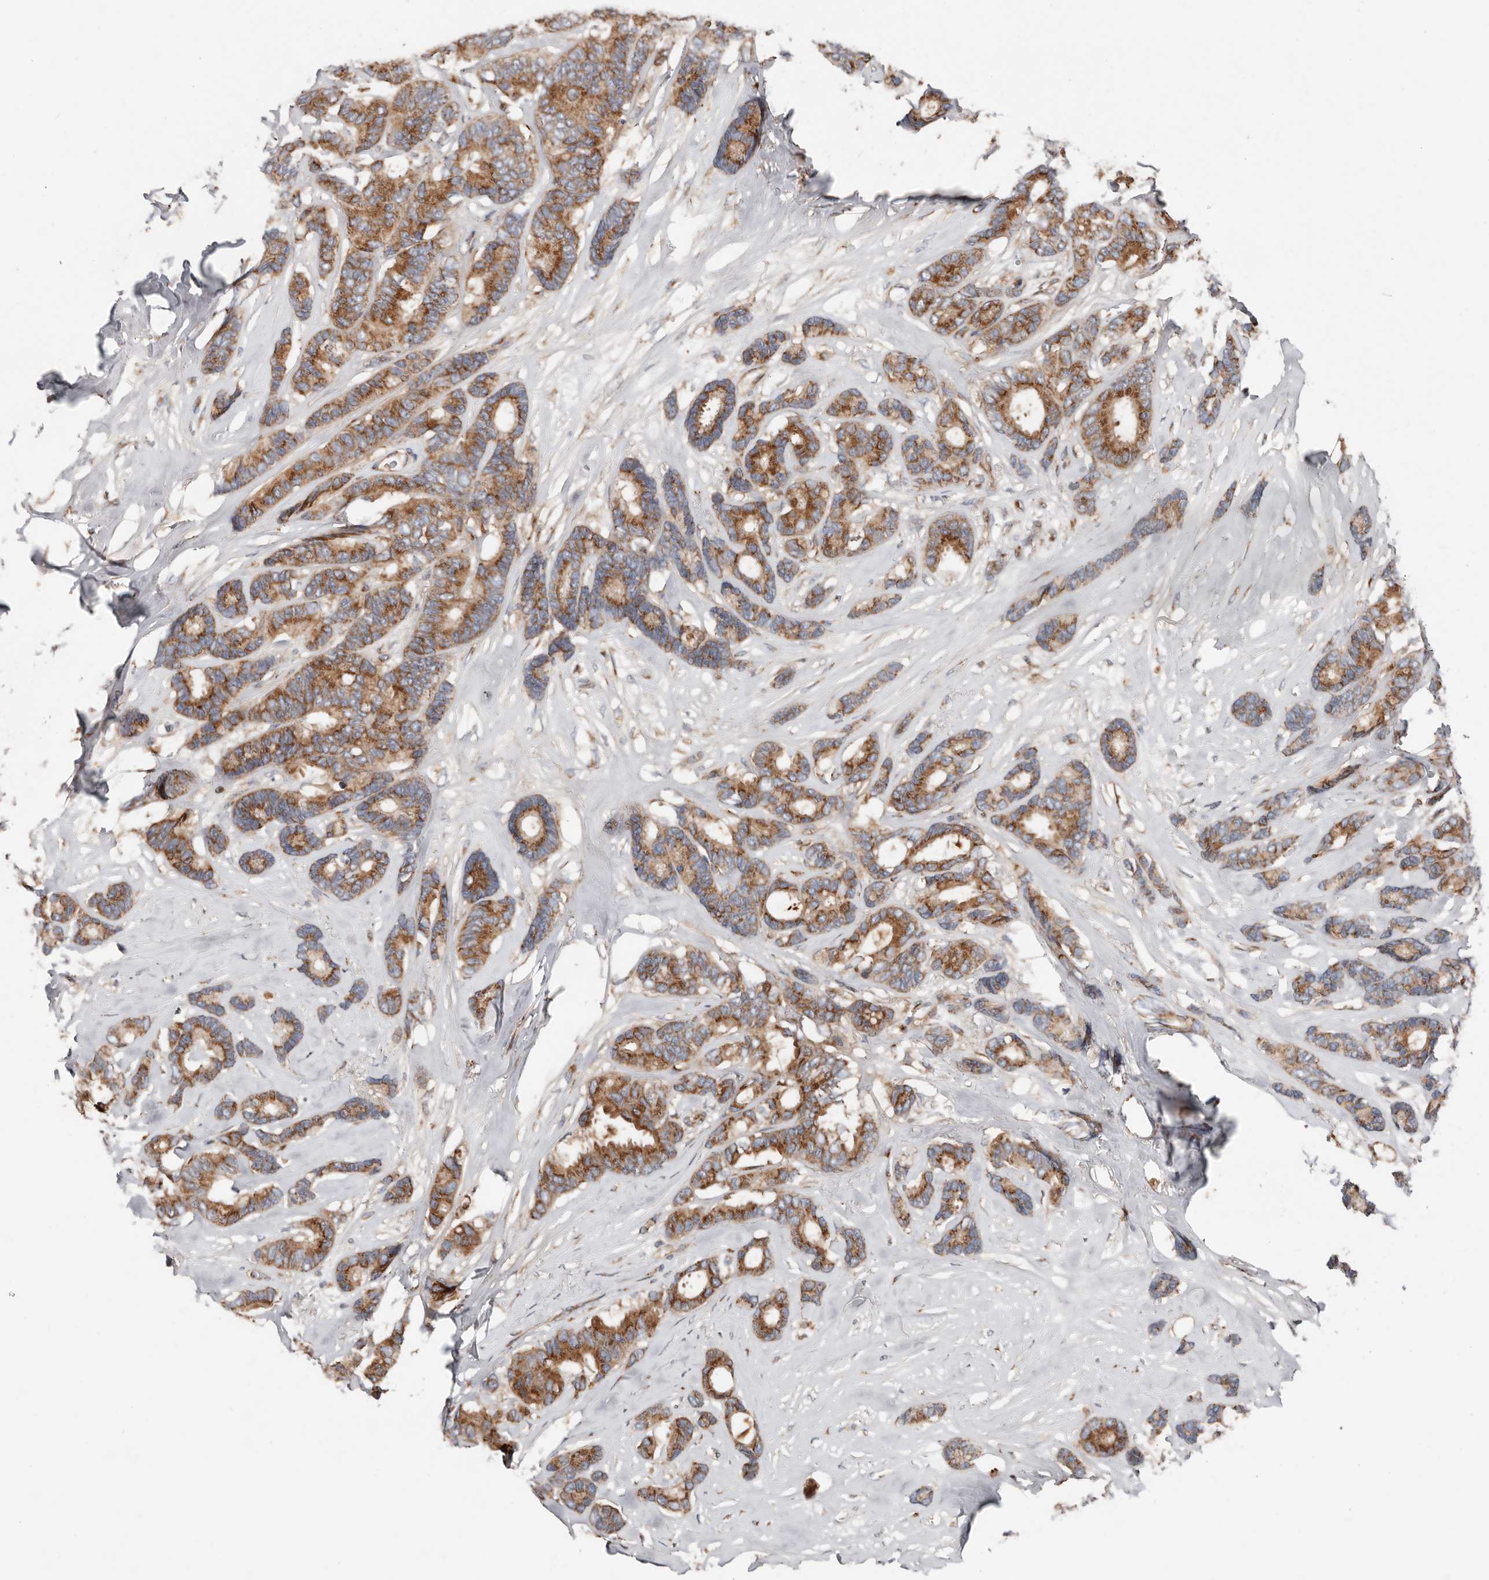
{"staining": {"intensity": "moderate", "quantity": ">75%", "location": "cytoplasmic/membranous"}, "tissue": "breast cancer", "cell_type": "Tumor cells", "image_type": "cancer", "snomed": [{"axis": "morphology", "description": "Duct carcinoma"}, {"axis": "topography", "description": "Breast"}], "caption": "Immunohistochemistry of human breast cancer displays medium levels of moderate cytoplasmic/membranous staining in about >75% of tumor cells.", "gene": "COG1", "patient": {"sex": "female", "age": 87}}